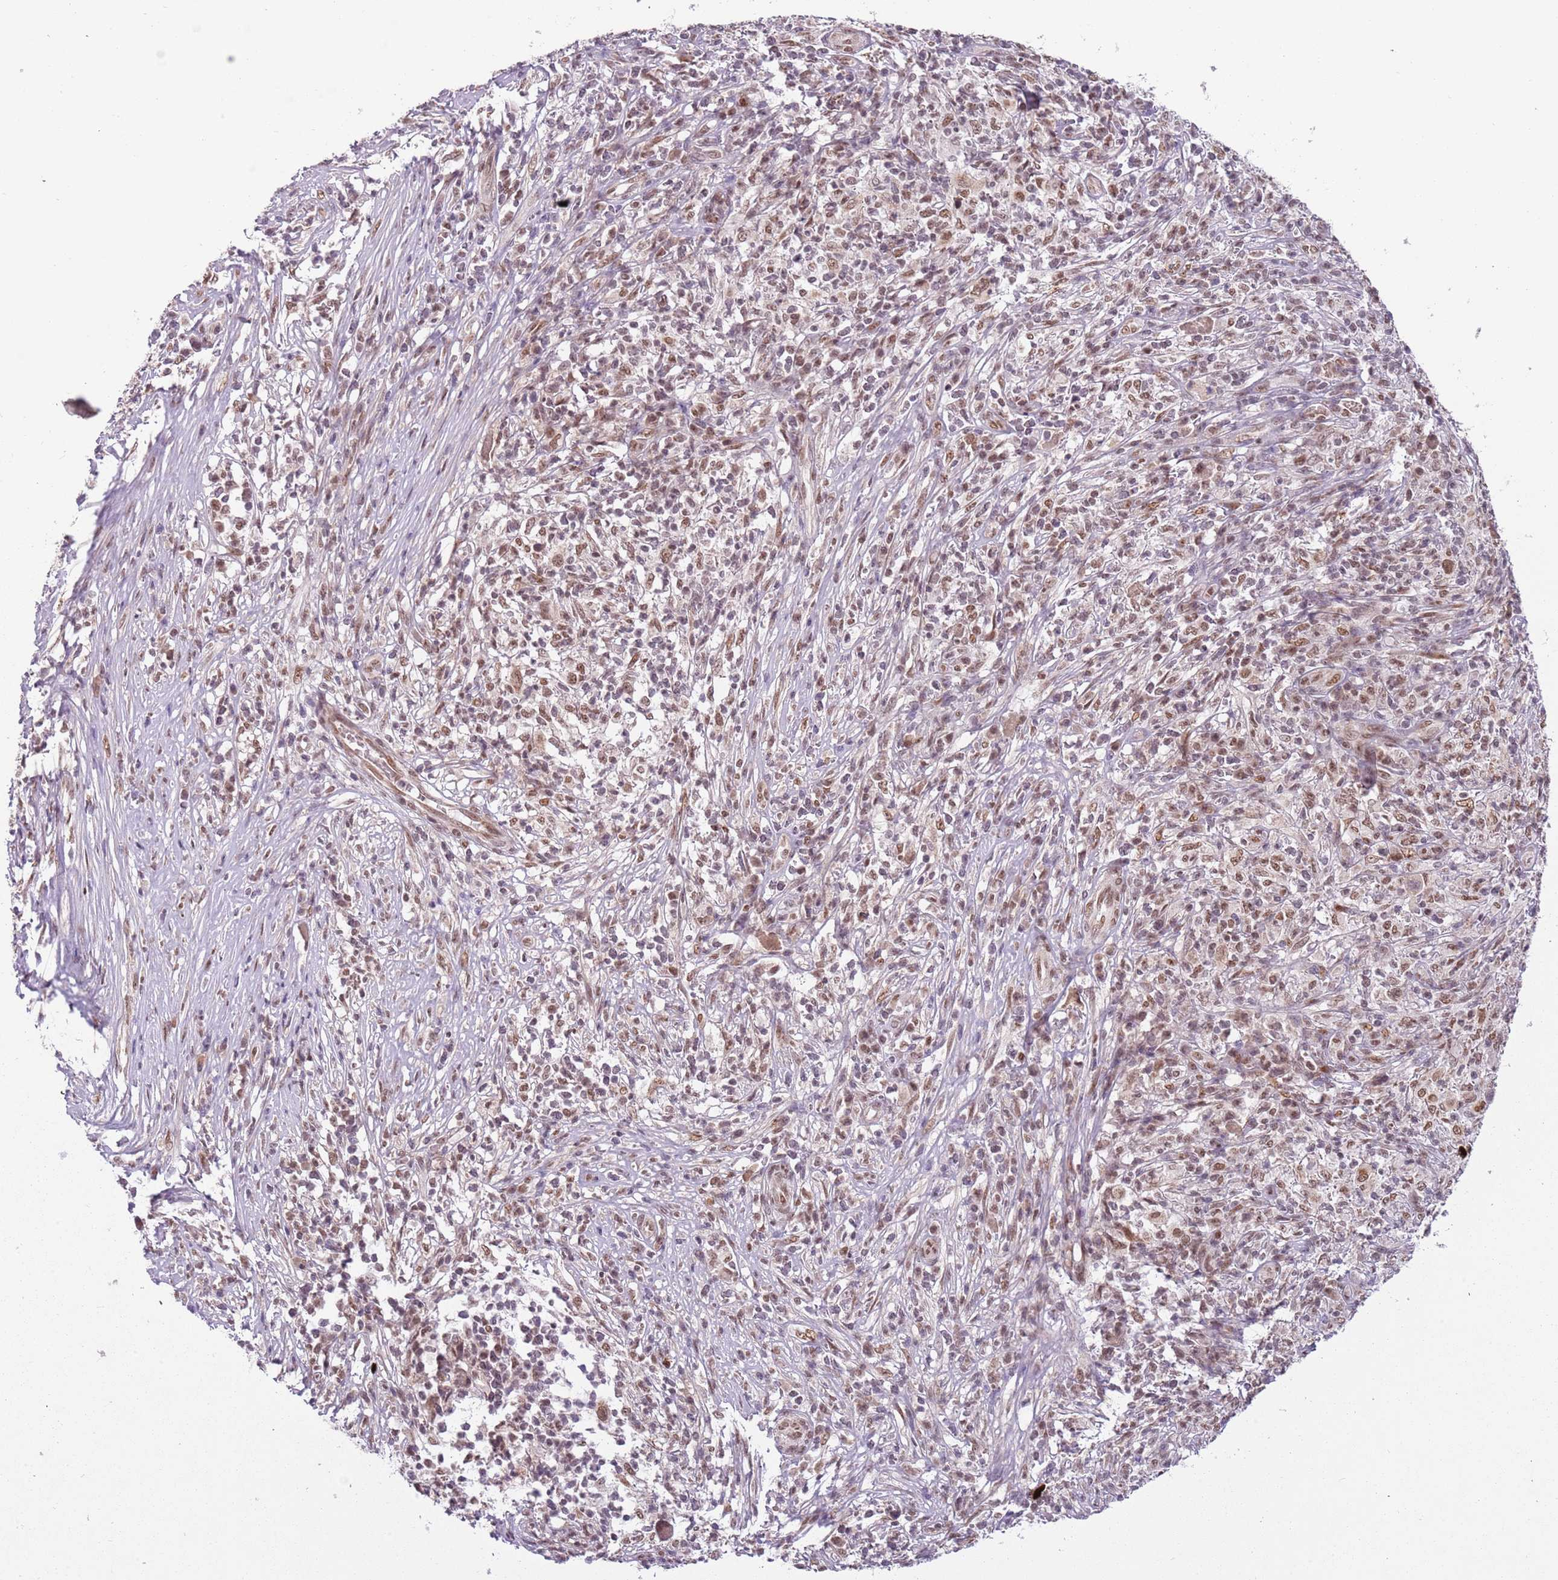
{"staining": {"intensity": "moderate", "quantity": ">75%", "location": "nuclear"}, "tissue": "melanoma", "cell_type": "Tumor cells", "image_type": "cancer", "snomed": [{"axis": "morphology", "description": "Malignant melanoma, NOS"}, {"axis": "topography", "description": "Skin"}], "caption": "Human melanoma stained with a brown dye exhibits moderate nuclear positive expression in about >75% of tumor cells.", "gene": "FAM120AOS", "patient": {"sex": "male", "age": 66}}